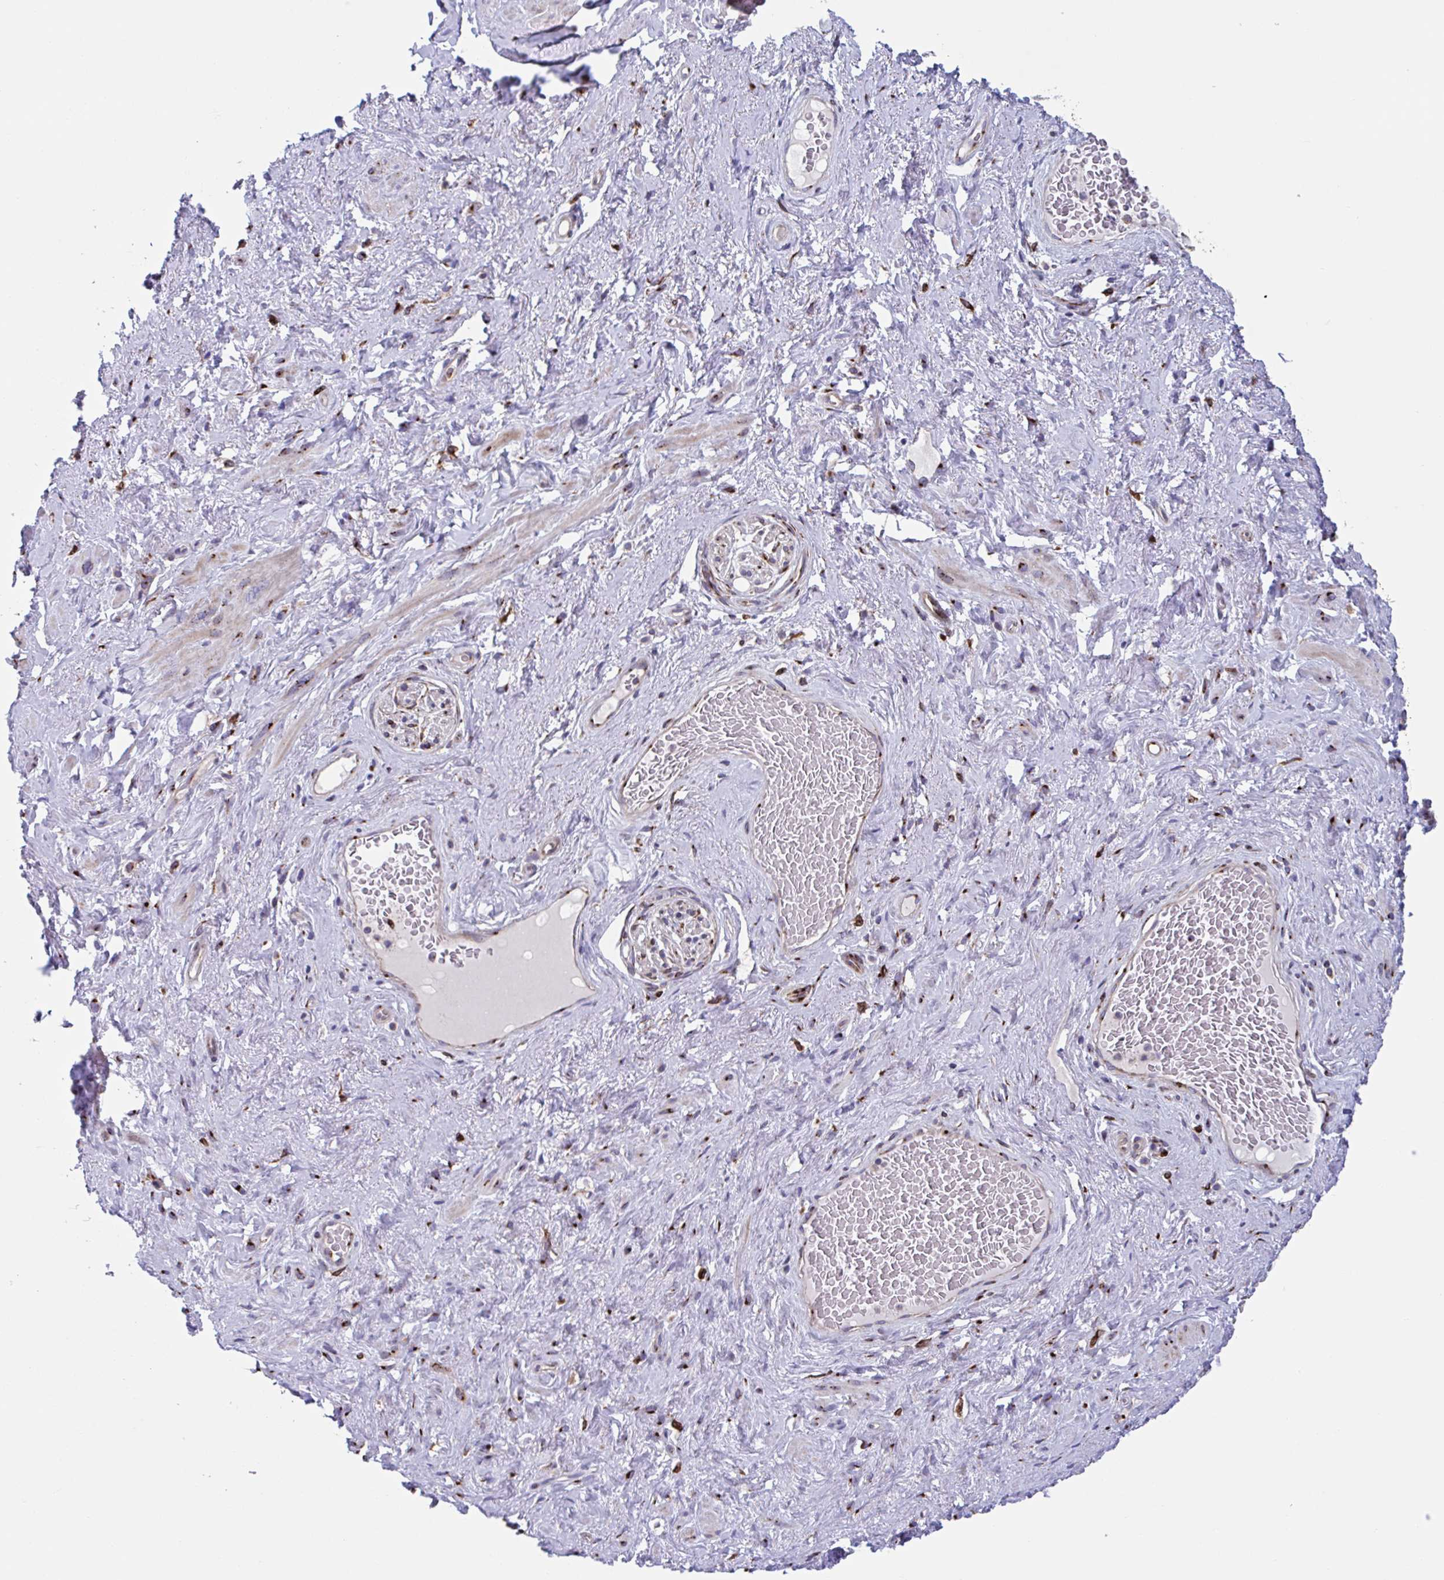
{"staining": {"intensity": "strong", "quantity": "25%-75%", "location": "cytoplasmic/membranous"}, "tissue": "soft tissue", "cell_type": "Fibroblasts", "image_type": "normal", "snomed": [{"axis": "morphology", "description": "Normal tissue, NOS"}, {"axis": "topography", "description": "Vagina"}, {"axis": "topography", "description": "Peripheral nerve tissue"}], "caption": "This histopathology image shows immunohistochemistry staining of benign human soft tissue, with high strong cytoplasmic/membranous positivity in approximately 25%-75% of fibroblasts.", "gene": "RFK", "patient": {"sex": "female", "age": 71}}